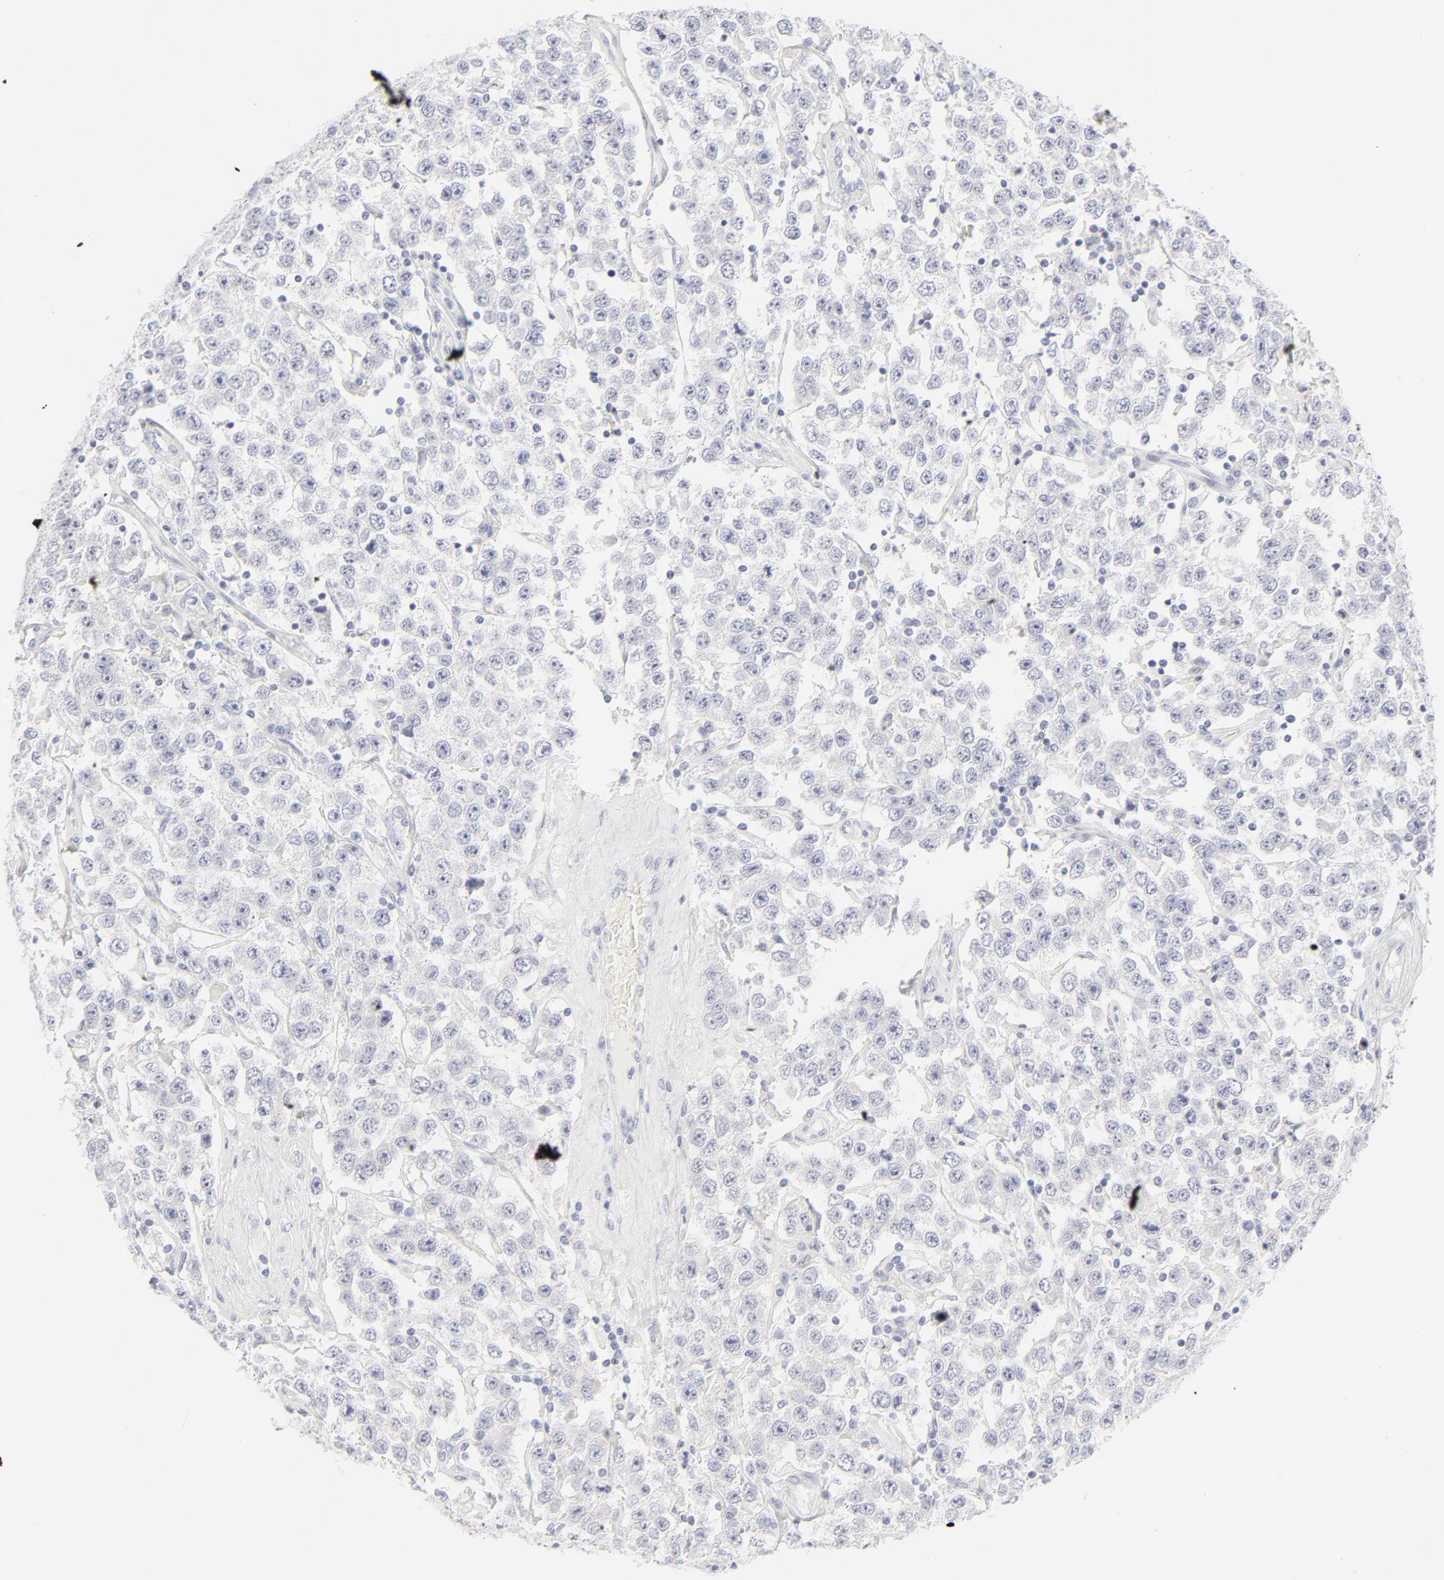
{"staining": {"intensity": "negative", "quantity": "none", "location": "none"}, "tissue": "testis cancer", "cell_type": "Tumor cells", "image_type": "cancer", "snomed": [{"axis": "morphology", "description": "Seminoma, NOS"}, {"axis": "topography", "description": "Testis"}], "caption": "This micrograph is of seminoma (testis) stained with IHC to label a protein in brown with the nuclei are counter-stained blue. There is no expression in tumor cells. Brightfield microscopy of immunohistochemistry stained with DAB (3,3'-diaminobenzidine) (brown) and hematoxylin (blue), captured at high magnification.", "gene": "NPNT", "patient": {"sex": "male", "age": 52}}